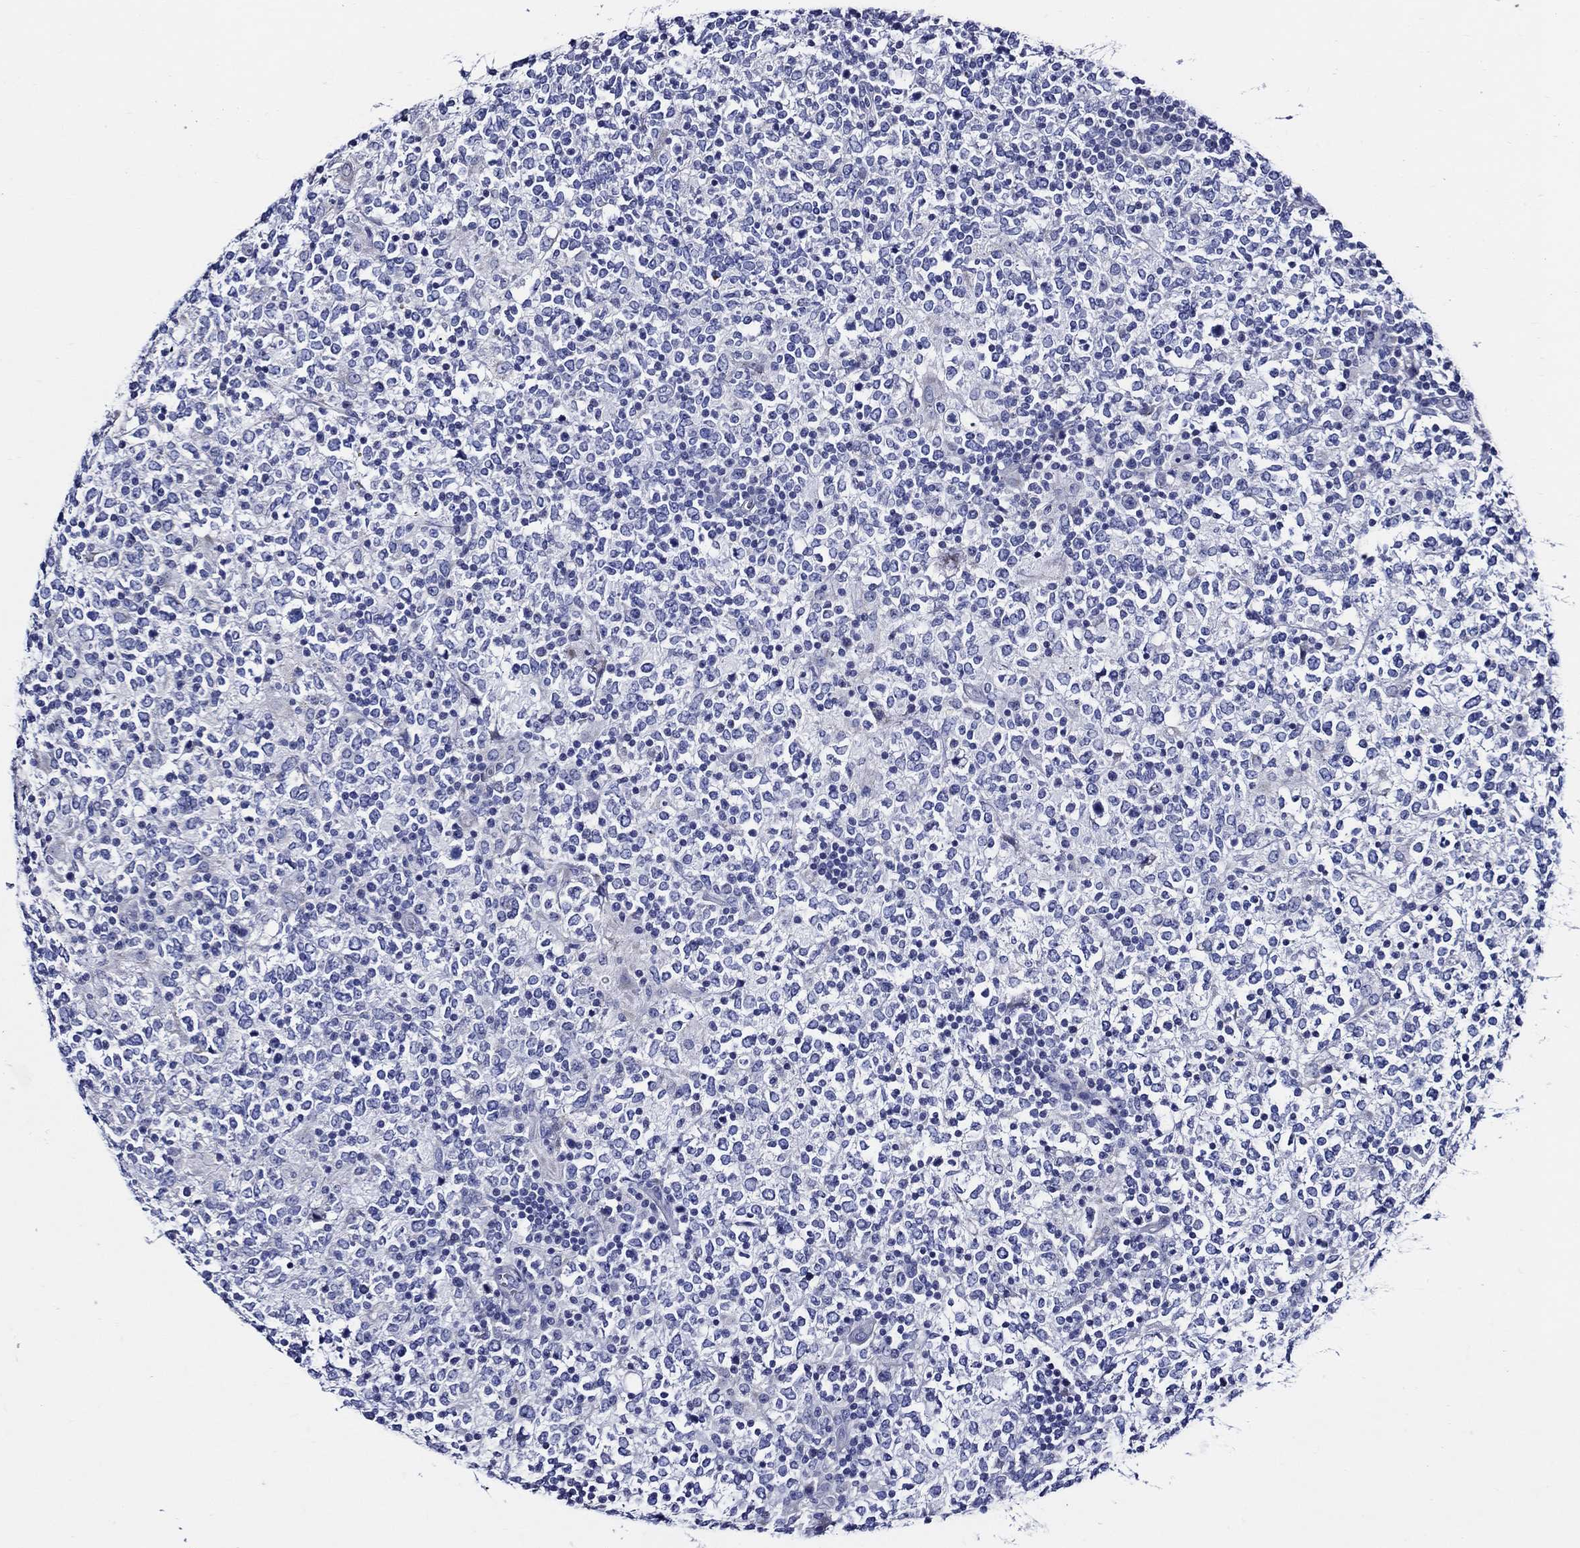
{"staining": {"intensity": "negative", "quantity": "none", "location": "none"}, "tissue": "lymphoma", "cell_type": "Tumor cells", "image_type": "cancer", "snomed": [{"axis": "morphology", "description": "Malignant lymphoma, non-Hodgkin's type, High grade"}, {"axis": "topography", "description": "Lymph node"}], "caption": "High magnification brightfield microscopy of malignant lymphoma, non-Hodgkin's type (high-grade) stained with DAB (brown) and counterstained with hematoxylin (blue): tumor cells show no significant staining.", "gene": "SKOR1", "patient": {"sex": "female", "age": 84}}